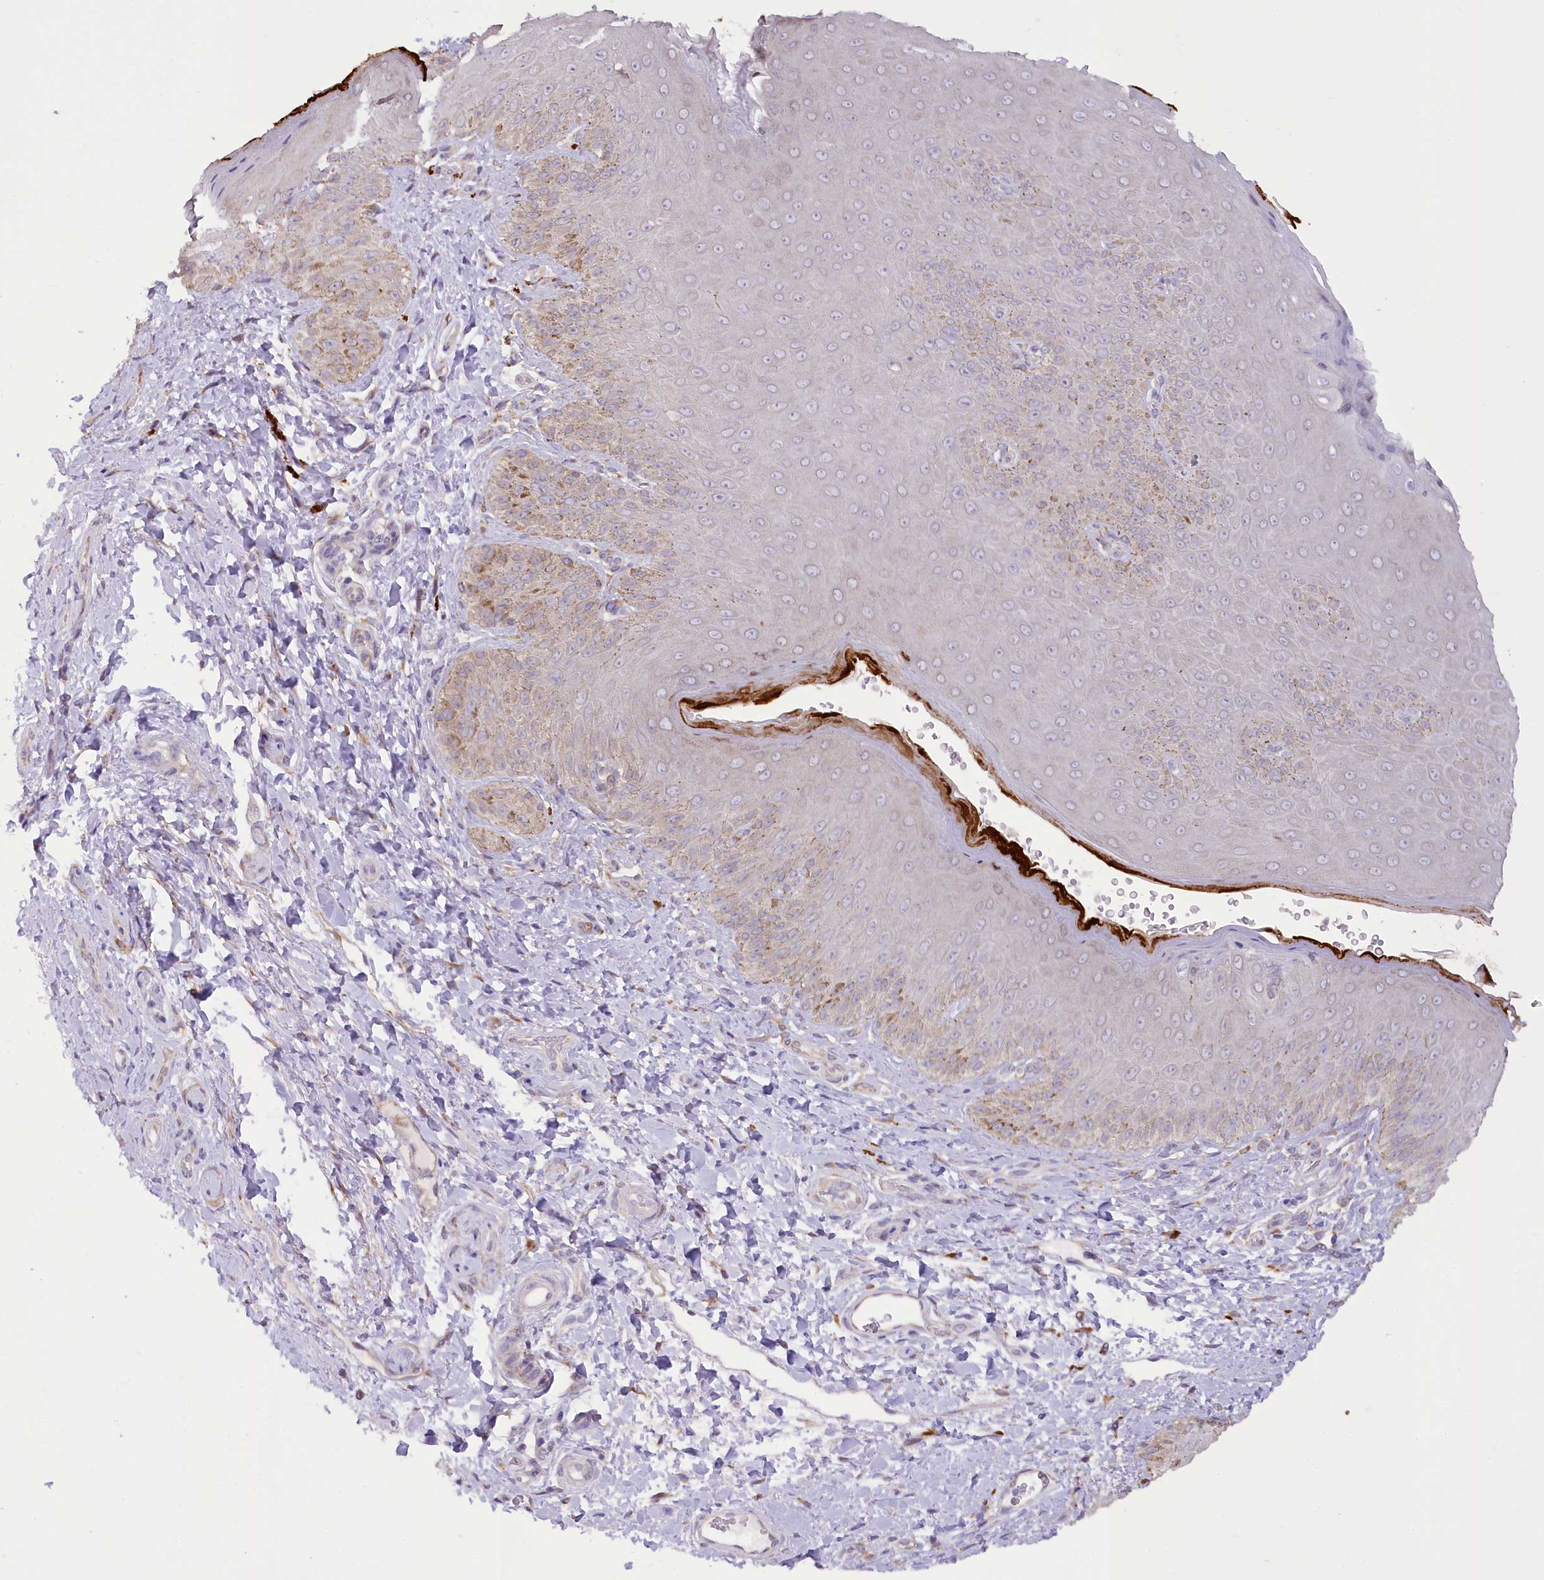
{"staining": {"intensity": "weak", "quantity": "<25%", "location": "cytoplasmic/membranous"}, "tissue": "skin", "cell_type": "Epidermal cells", "image_type": "normal", "snomed": [{"axis": "morphology", "description": "Normal tissue, NOS"}, {"axis": "topography", "description": "Anal"}], "caption": "Skin was stained to show a protein in brown. There is no significant expression in epidermal cells. Nuclei are stained in blue.", "gene": "NCKAP5", "patient": {"sex": "male", "age": 44}}